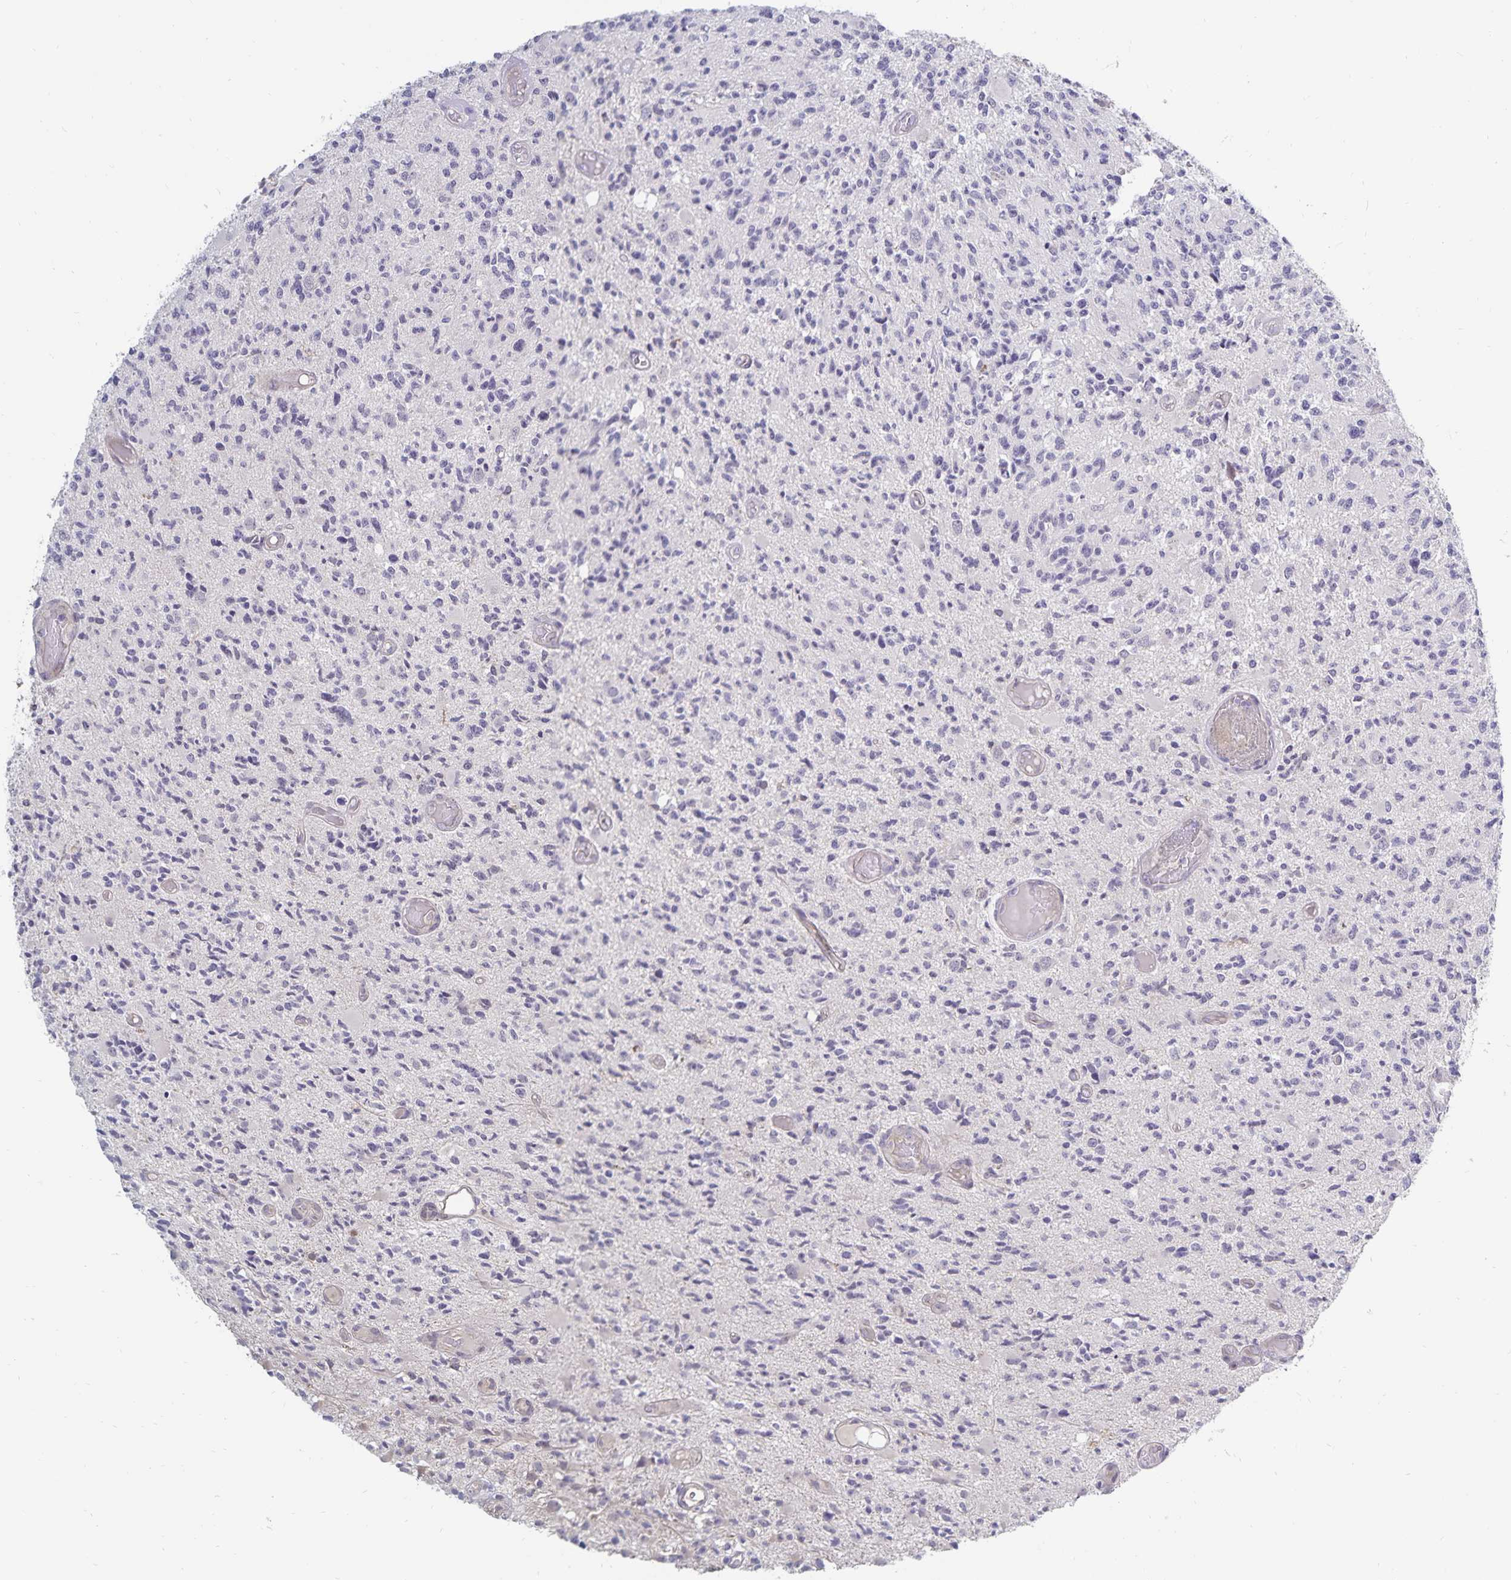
{"staining": {"intensity": "negative", "quantity": "none", "location": "none"}, "tissue": "glioma", "cell_type": "Tumor cells", "image_type": "cancer", "snomed": [{"axis": "morphology", "description": "Glioma, malignant, High grade"}, {"axis": "topography", "description": "Brain"}], "caption": "Tumor cells are negative for protein expression in human malignant glioma (high-grade).", "gene": "CDKN2B", "patient": {"sex": "female", "age": 63}}